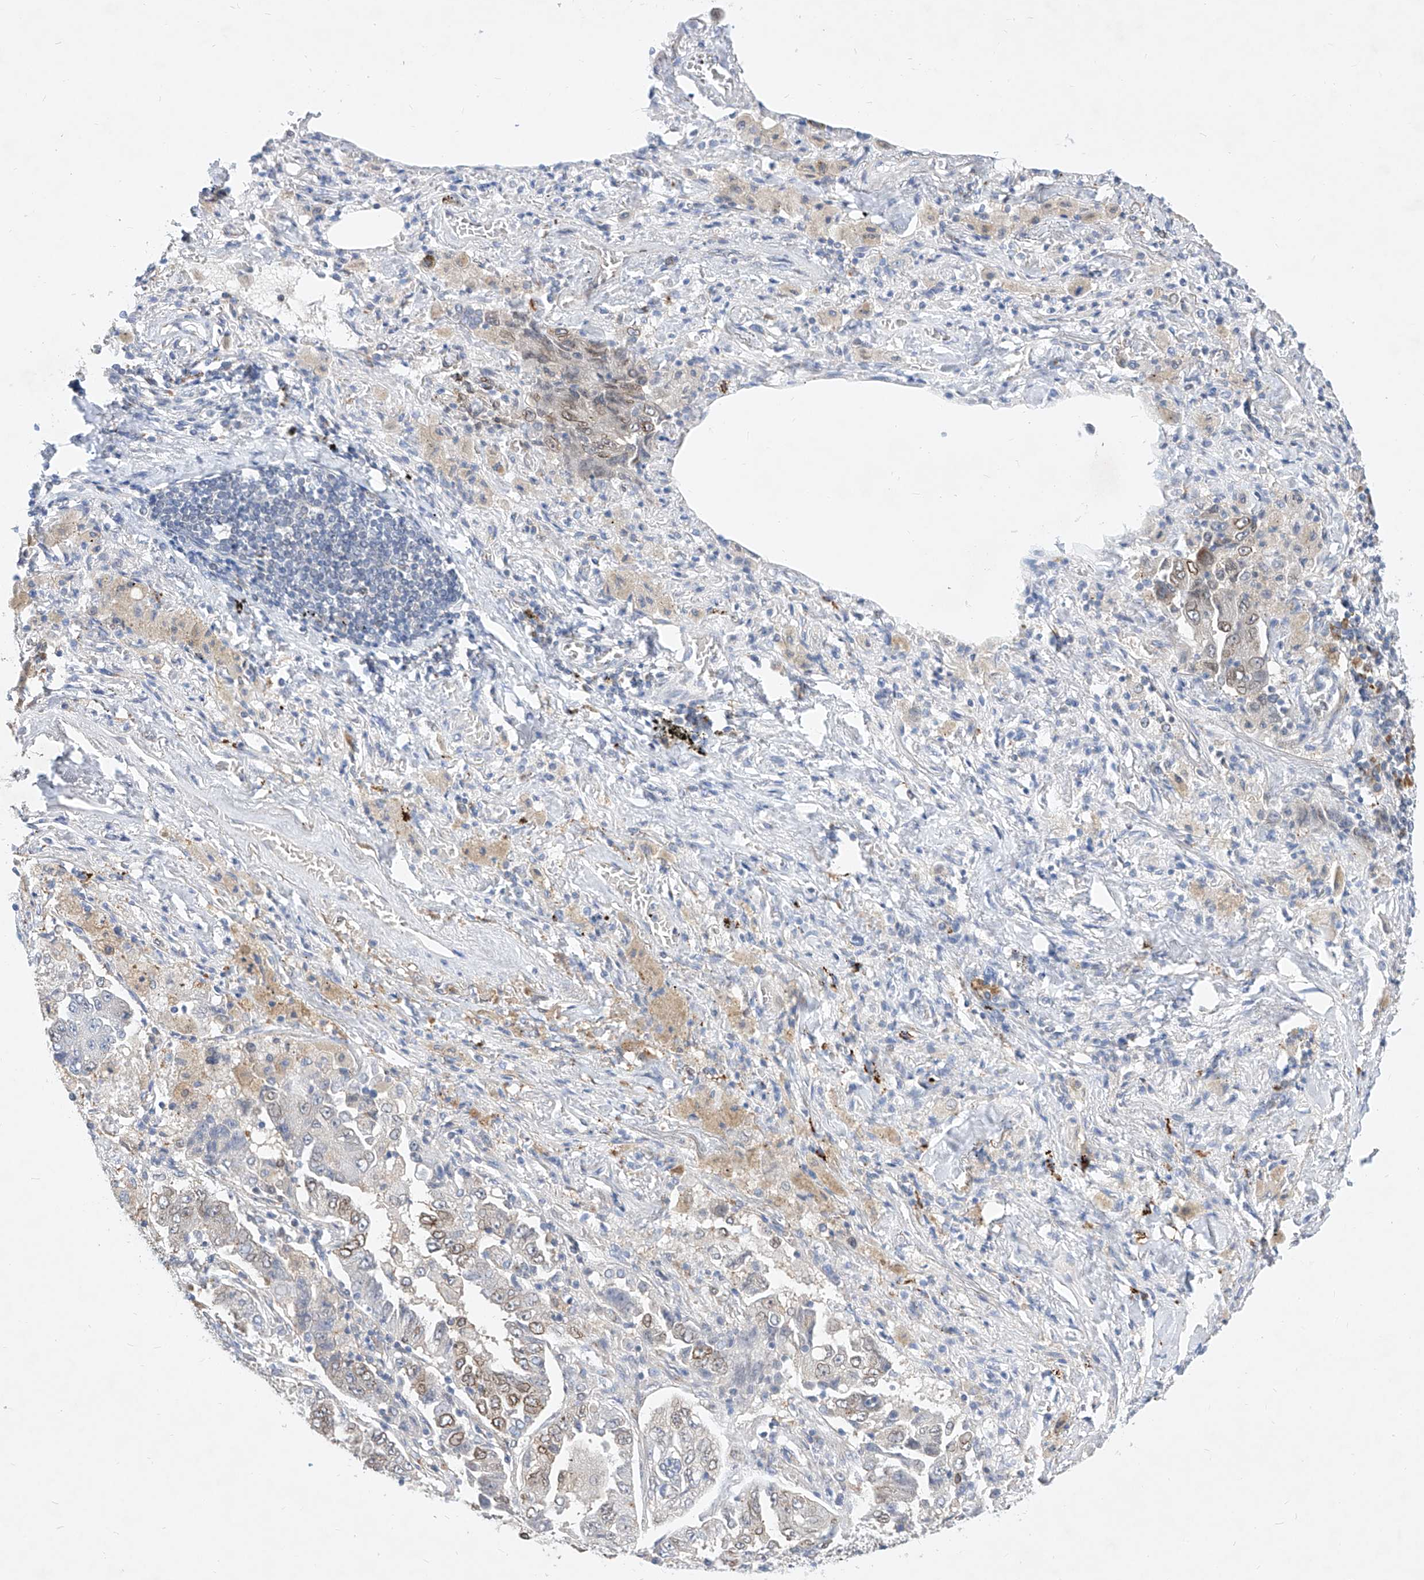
{"staining": {"intensity": "moderate", "quantity": "25%-75%", "location": "cytoplasmic/membranous,nuclear"}, "tissue": "lung cancer", "cell_type": "Tumor cells", "image_type": "cancer", "snomed": [{"axis": "morphology", "description": "Adenocarcinoma, NOS"}, {"axis": "topography", "description": "Lung"}], "caption": "Immunohistochemical staining of human lung cancer (adenocarcinoma) shows medium levels of moderate cytoplasmic/membranous and nuclear expression in approximately 25%-75% of tumor cells. The protein is shown in brown color, while the nuclei are stained blue.", "gene": "MX2", "patient": {"sex": "female", "age": 51}}